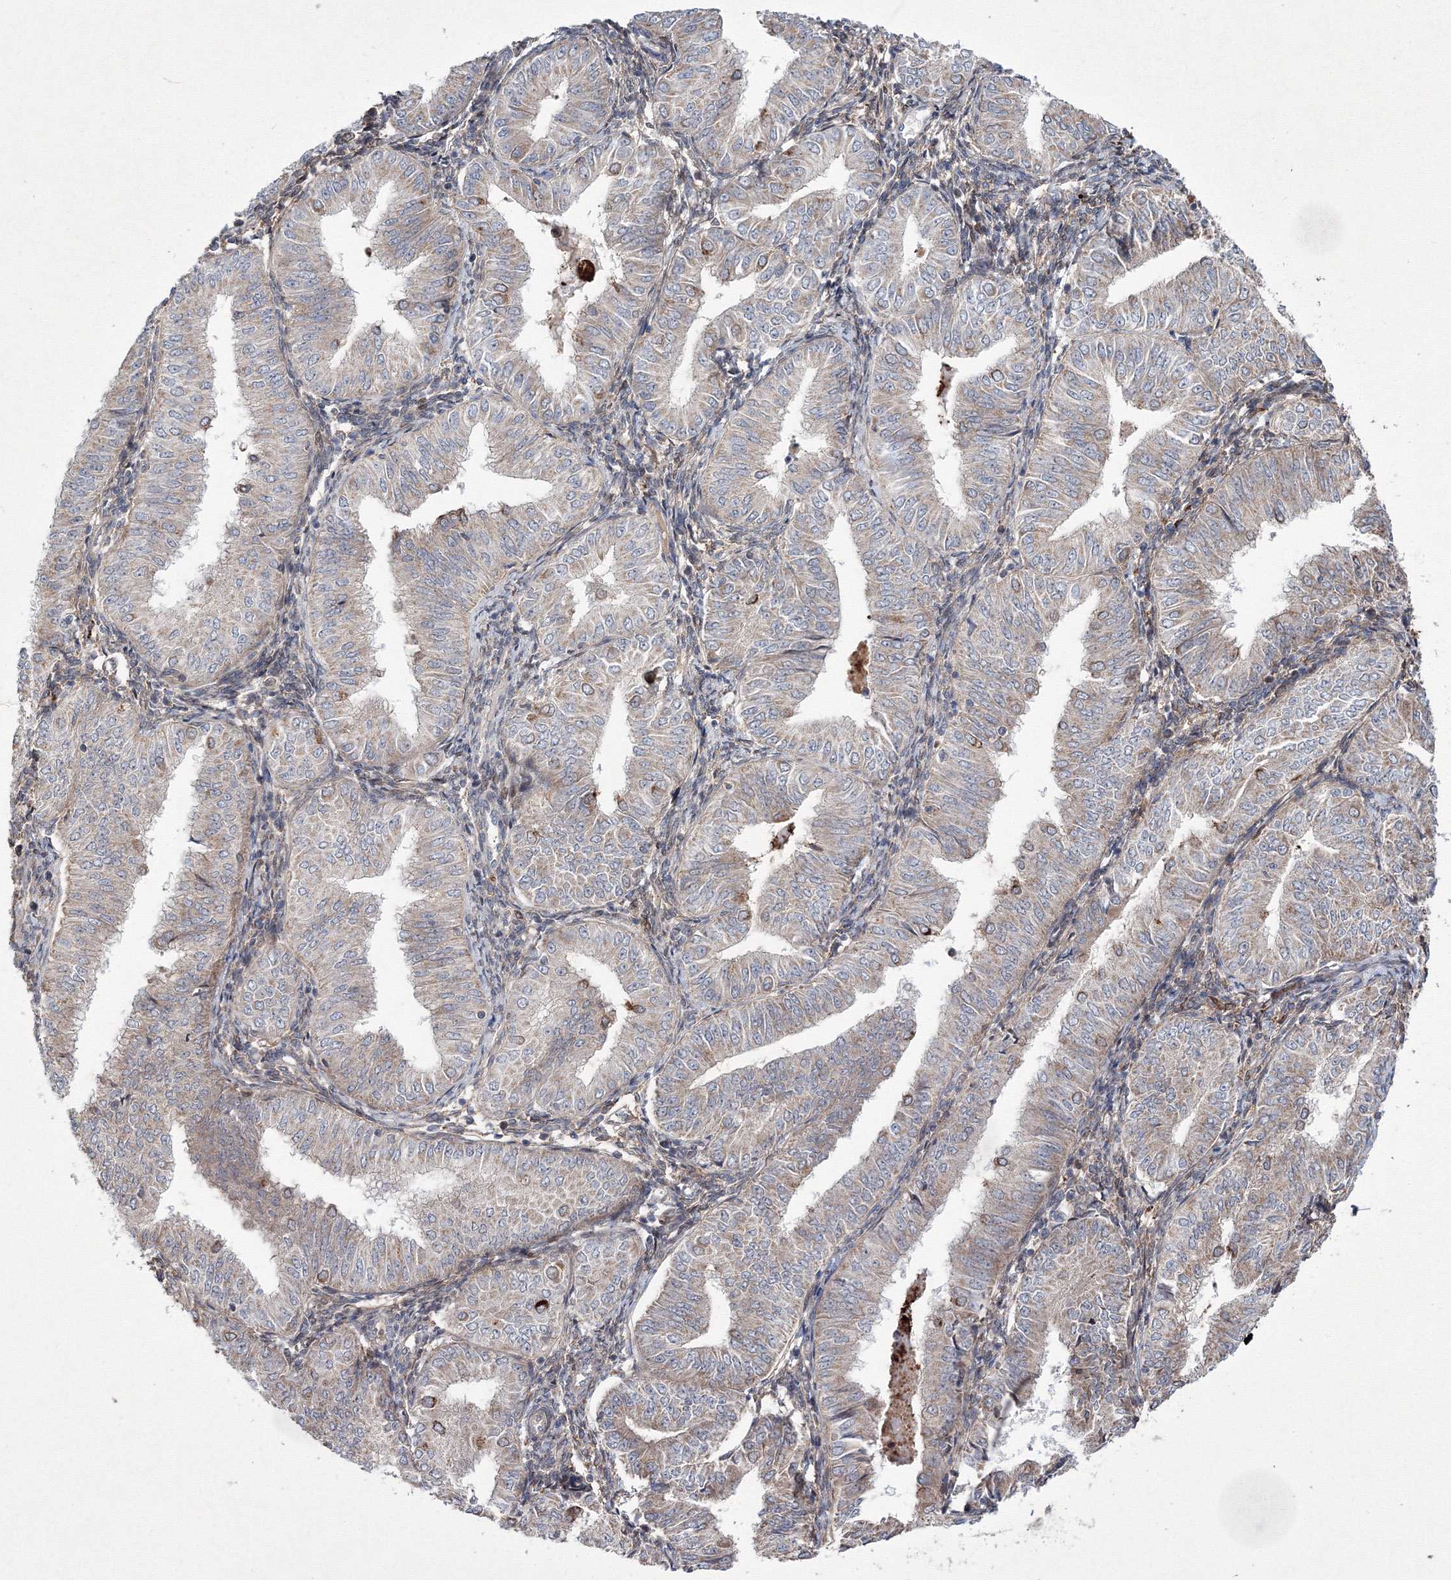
{"staining": {"intensity": "weak", "quantity": "<25%", "location": "cytoplasmic/membranous"}, "tissue": "endometrial cancer", "cell_type": "Tumor cells", "image_type": "cancer", "snomed": [{"axis": "morphology", "description": "Normal tissue, NOS"}, {"axis": "morphology", "description": "Adenocarcinoma, NOS"}, {"axis": "topography", "description": "Endometrium"}], "caption": "Immunohistochemistry (IHC) of endometrial adenocarcinoma displays no staining in tumor cells. The staining is performed using DAB brown chromogen with nuclei counter-stained in using hematoxylin.", "gene": "RANBP3L", "patient": {"sex": "female", "age": 53}}